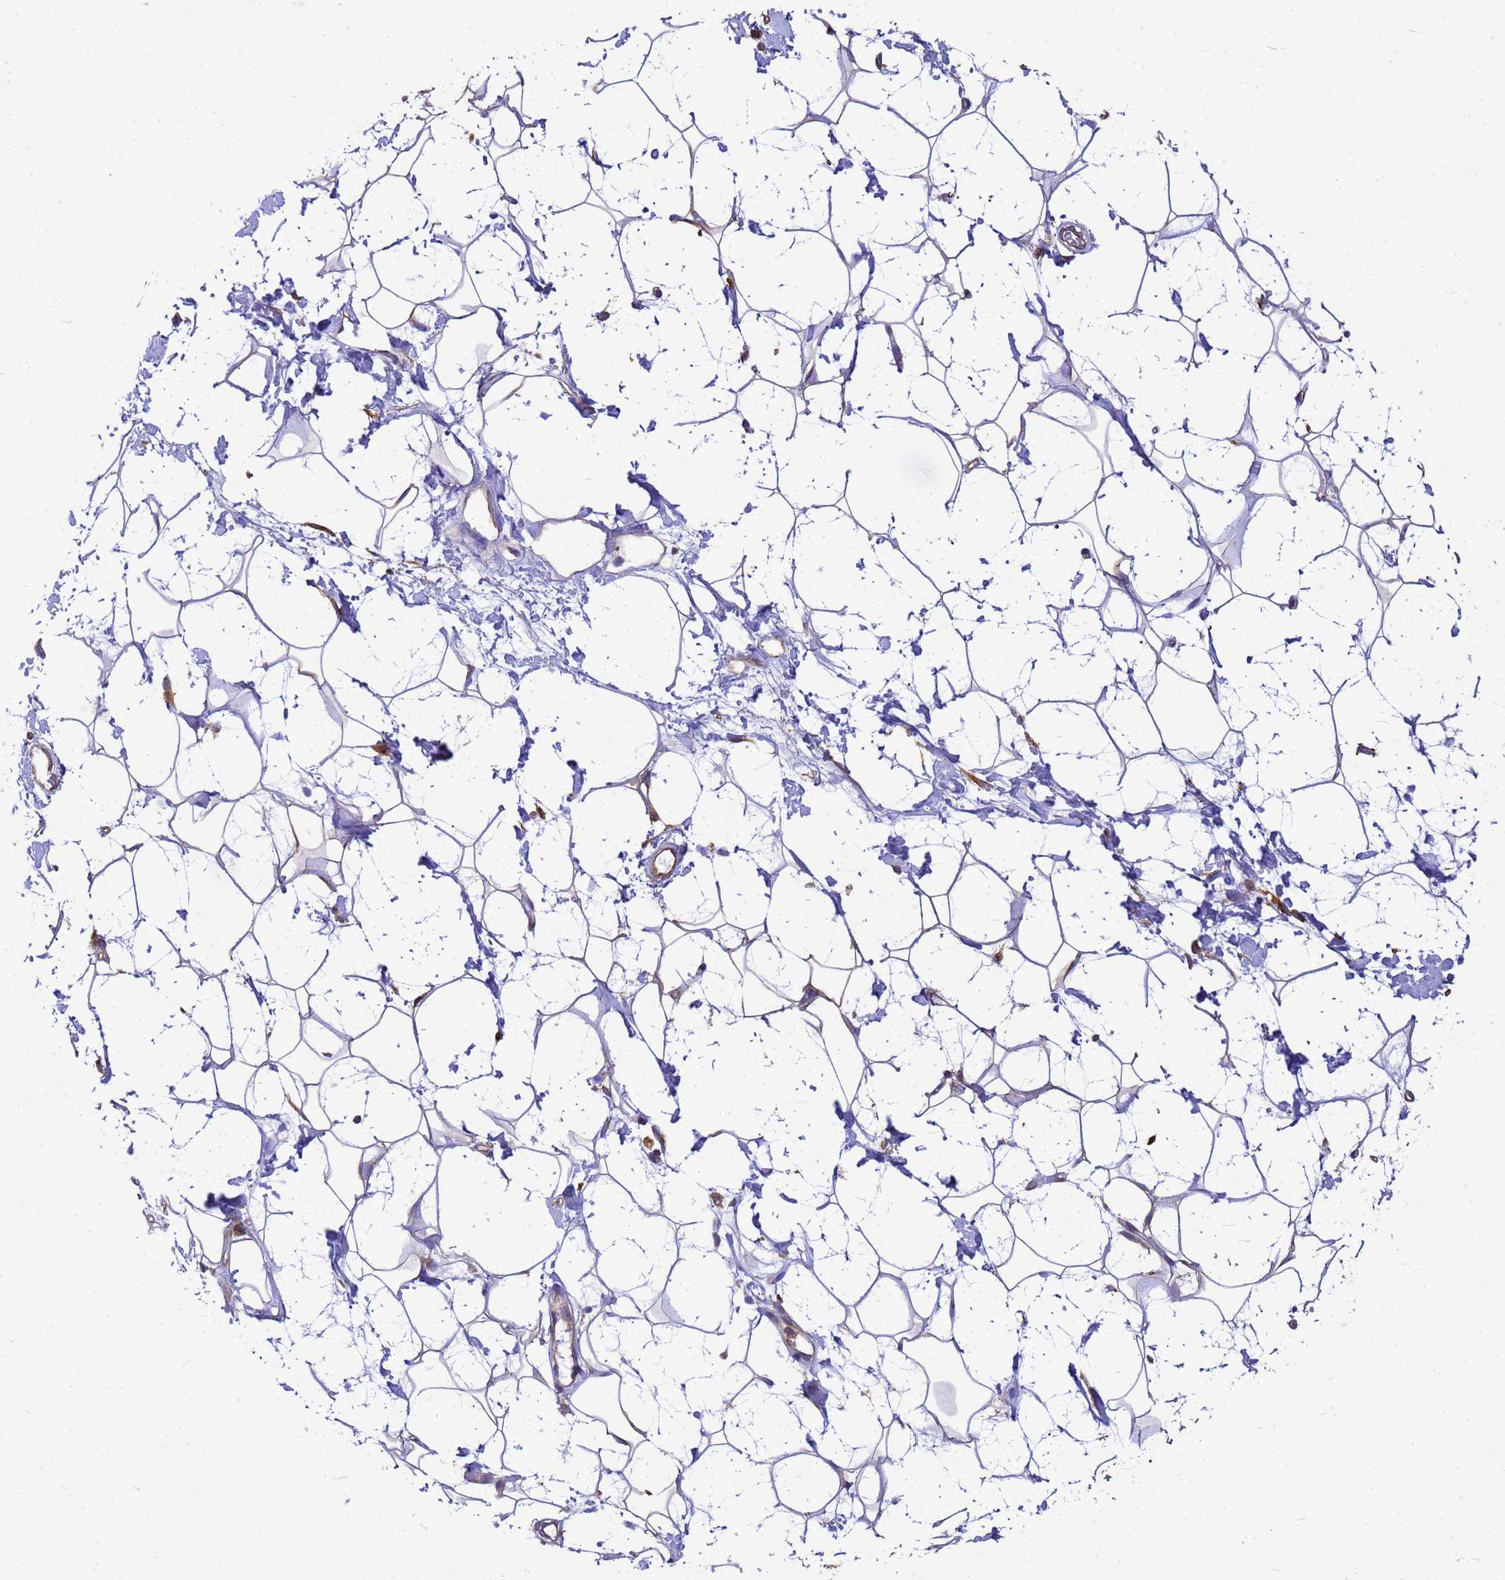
{"staining": {"intensity": "moderate", "quantity": "<25%", "location": "cytoplasmic/membranous"}, "tissue": "adipose tissue", "cell_type": "Adipocytes", "image_type": "normal", "snomed": [{"axis": "morphology", "description": "Normal tissue, NOS"}, {"axis": "topography", "description": "Breast"}], "caption": "DAB (3,3'-diaminobenzidine) immunohistochemical staining of benign adipose tissue demonstrates moderate cytoplasmic/membranous protein staining in about <25% of adipocytes.", "gene": "ENSG00000198211", "patient": {"sex": "female", "age": 26}}